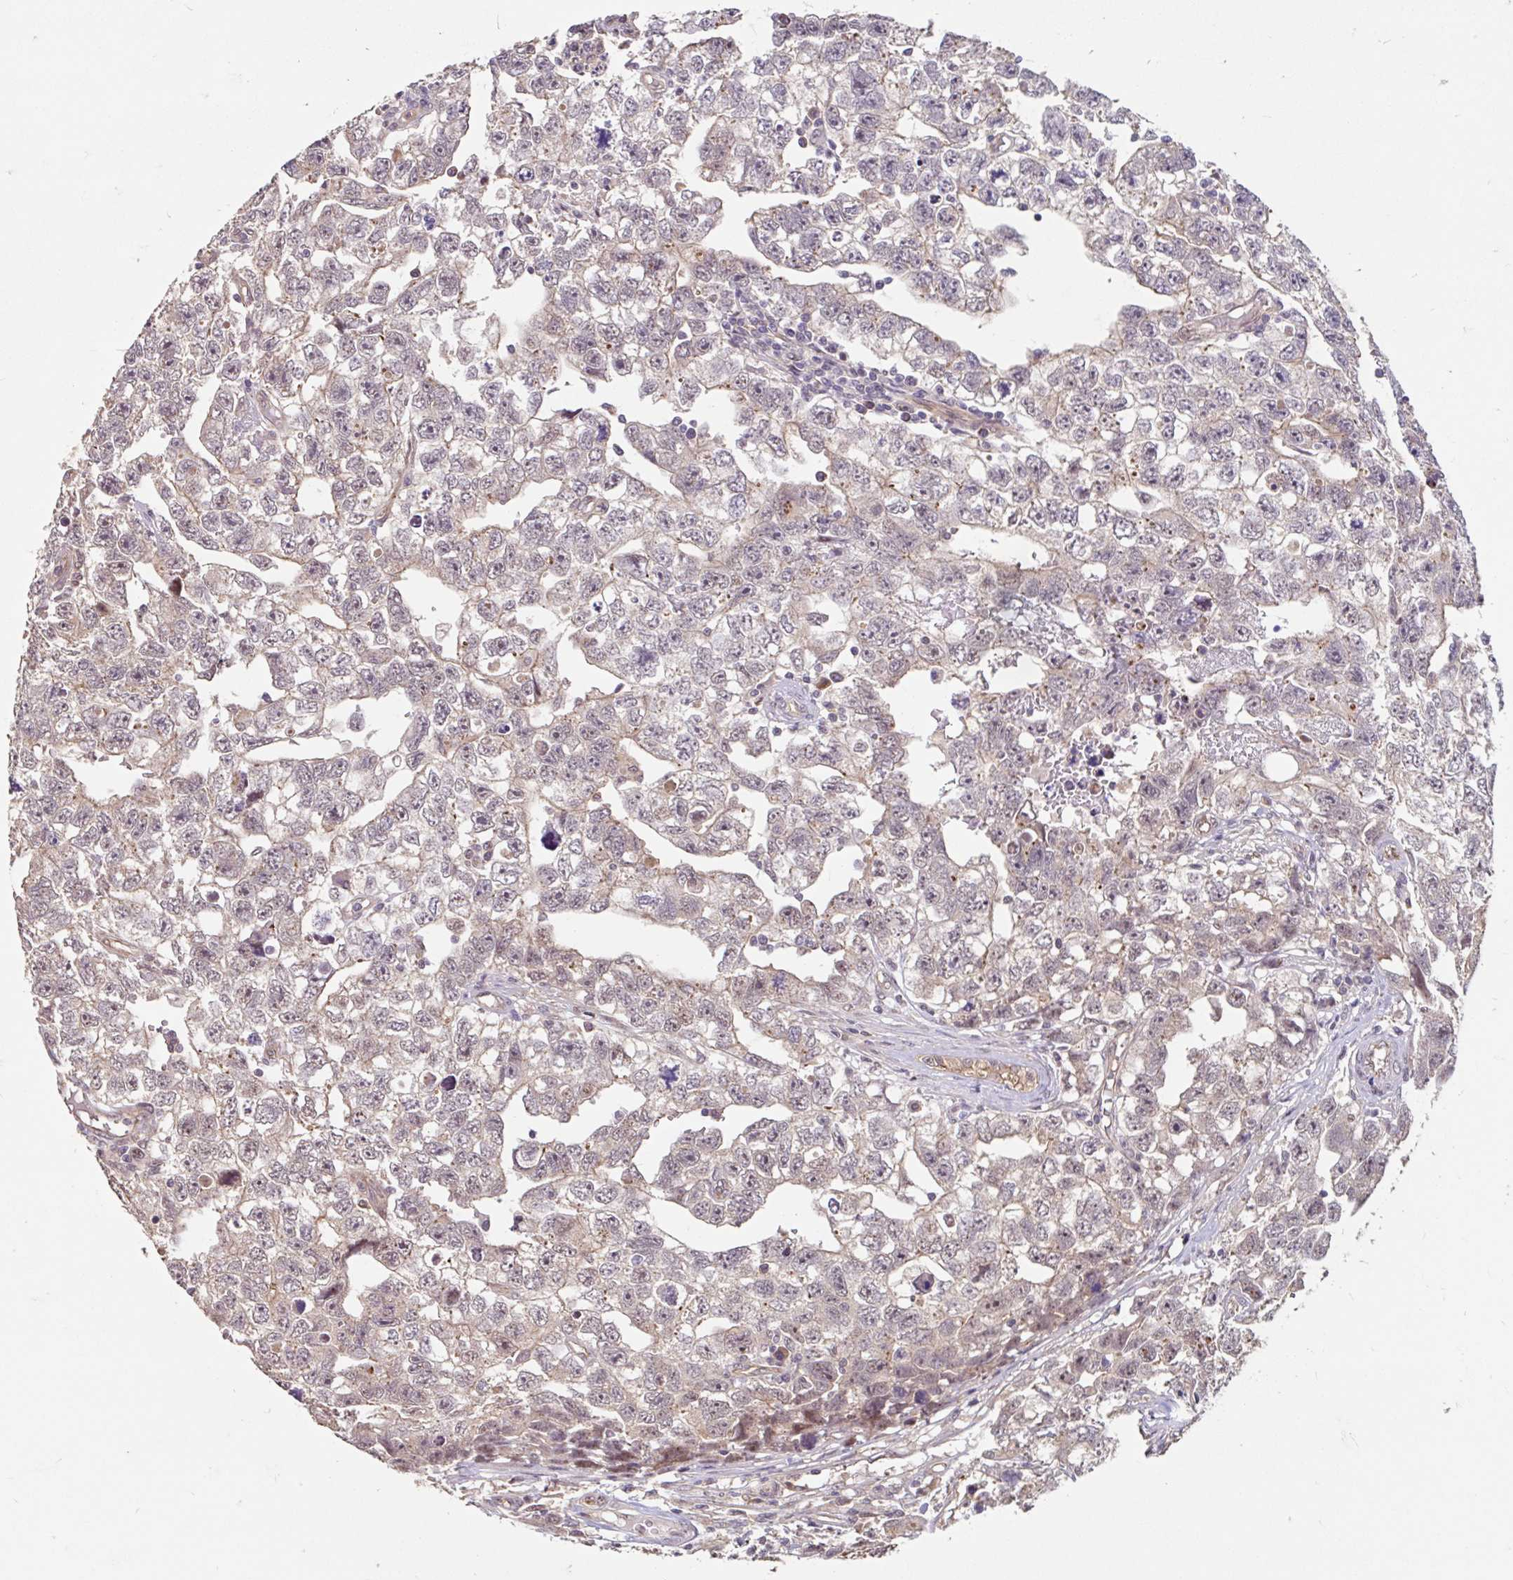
{"staining": {"intensity": "weak", "quantity": "<25%", "location": "cytoplasmic/membranous"}, "tissue": "testis cancer", "cell_type": "Tumor cells", "image_type": "cancer", "snomed": [{"axis": "morphology", "description": "Carcinoma, Embryonal, NOS"}, {"axis": "topography", "description": "Testis"}], "caption": "Immunohistochemical staining of human testis cancer (embryonal carcinoma) exhibits no significant expression in tumor cells.", "gene": "STYXL1", "patient": {"sex": "male", "age": 22}}